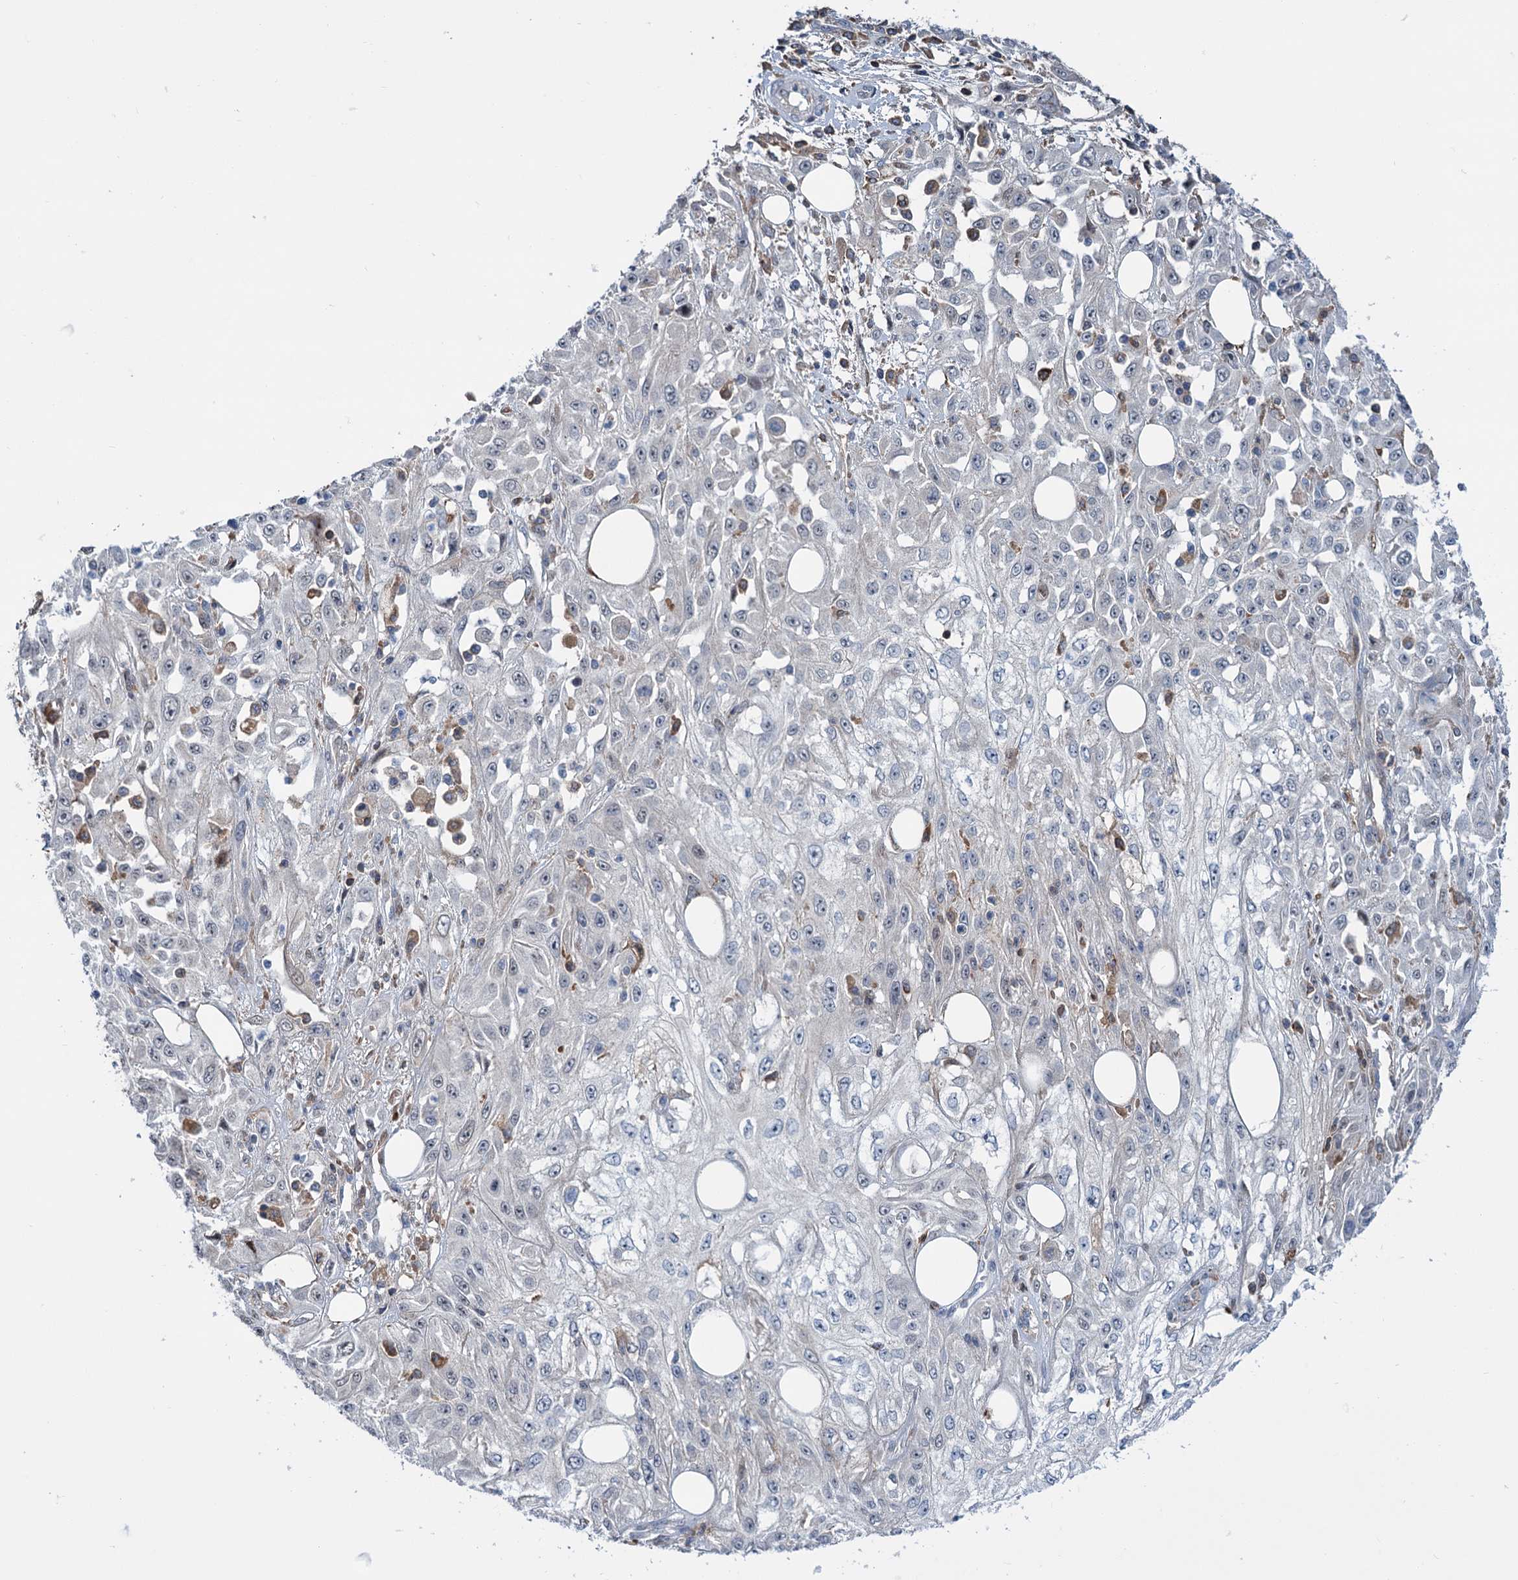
{"staining": {"intensity": "negative", "quantity": "none", "location": "none"}, "tissue": "skin cancer", "cell_type": "Tumor cells", "image_type": "cancer", "snomed": [{"axis": "morphology", "description": "Squamous cell carcinoma, NOS"}, {"axis": "morphology", "description": "Squamous cell carcinoma, metastatic, NOS"}, {"axis": "topography", "description": "Skin"}, {"axis": "topography", "description": "Lymph node"}], "caption": "Protein analysis of squamous cell carcinoma (skin) reveals no significant positivity in tumor cells.", "gene": "LPIN1", "patient": {"sex": "male", "age": 75}}